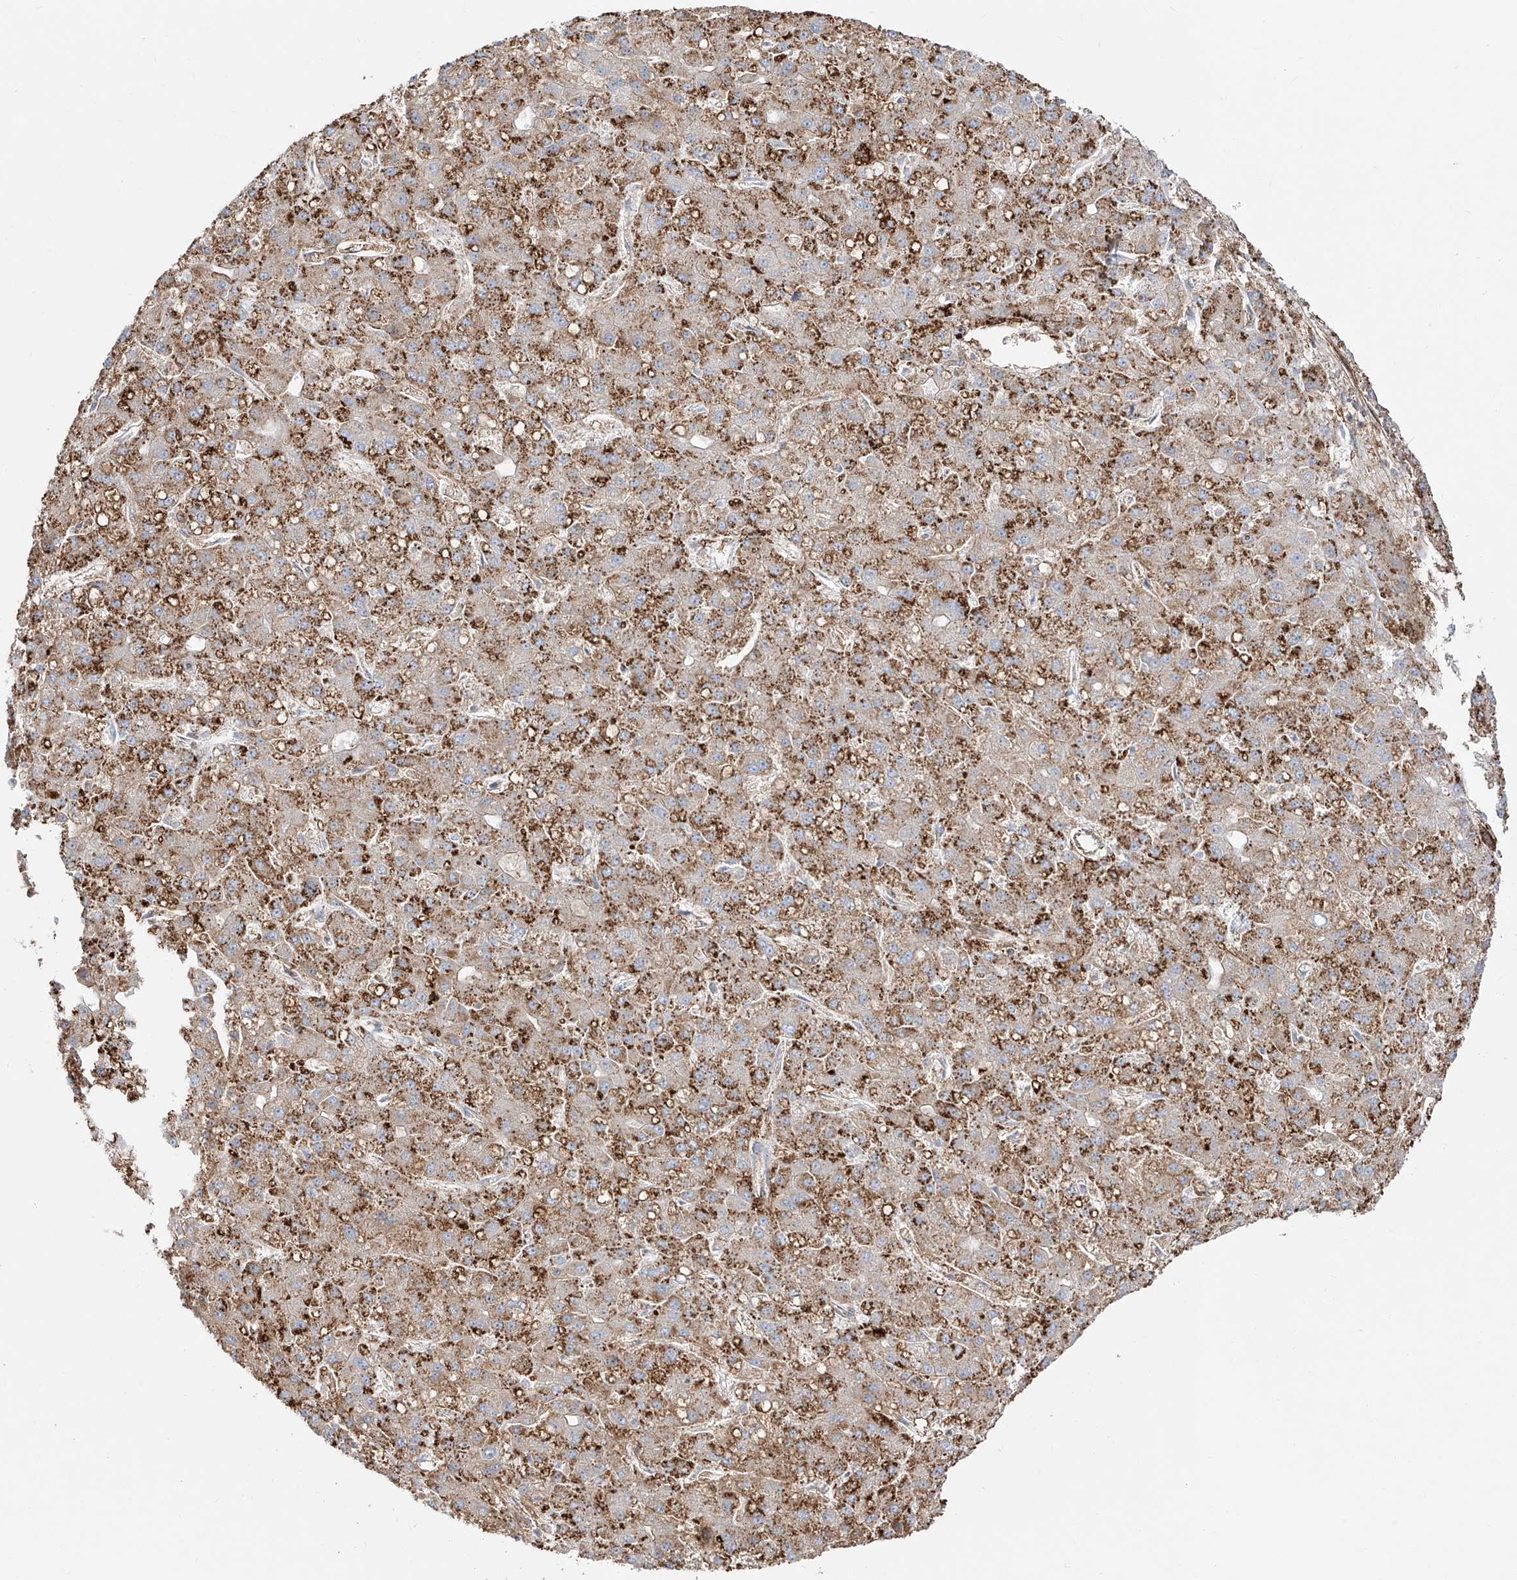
{"staining": {"intensity": "moderate", "quantity": ">75%", "location": "cytoplasmic/membranous"}, "tissue": "liver cancer", "cell_type": "Tumor cells", "image_type": "cancer", "snomed": [{"axis": "morphology", "description": "Carcinoma, Hepatocellular, NOS"}, {"axis": "topography", "description": "Liver"}], "caption": "Tumor cells display medium levels of moderate cytoplasmic/membranous staining in approximately >75% of cells in human liver hepatocellular carcinoma.", "gene": "ZGRF1", "patient": {"sex": "male", "age": 67}}